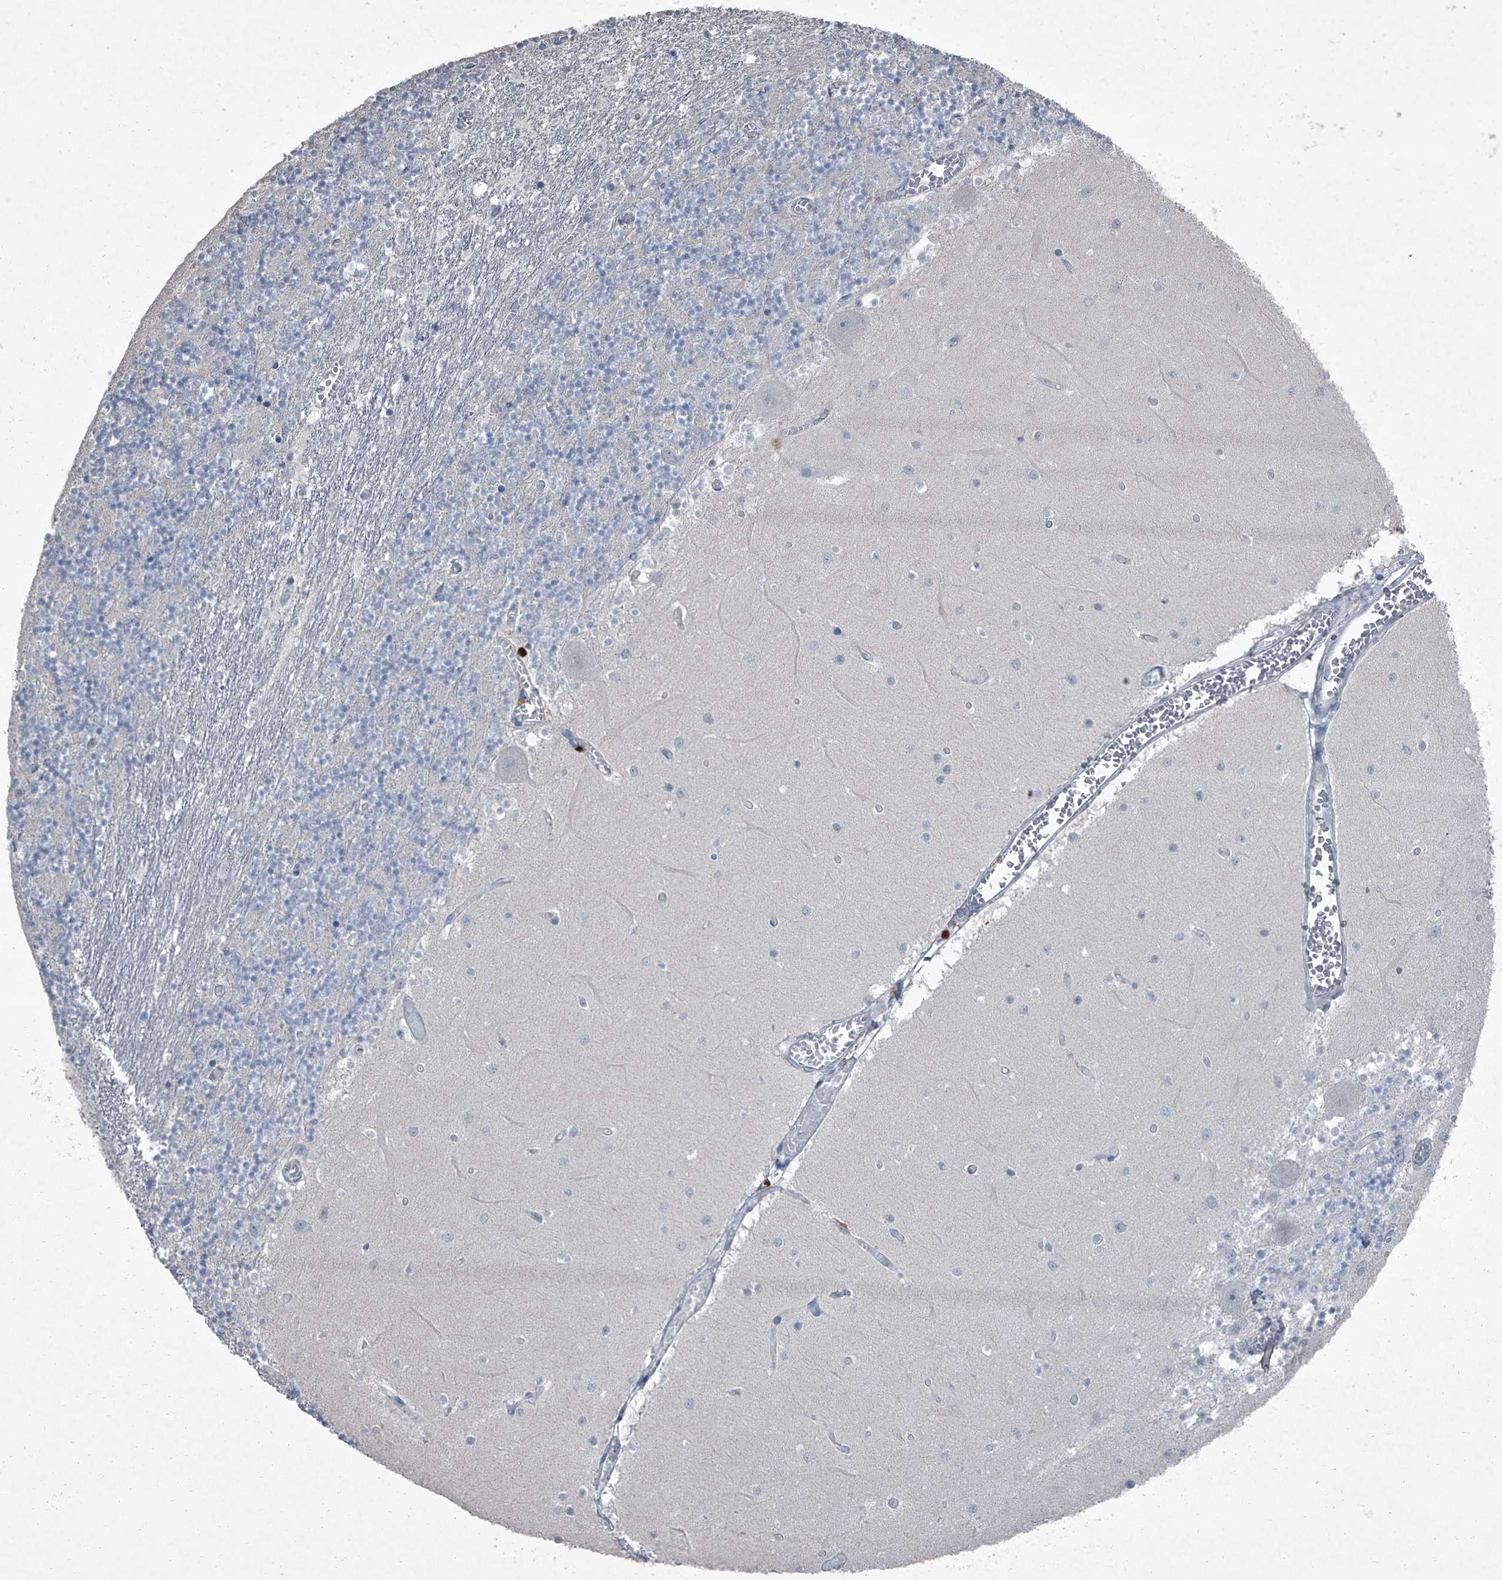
{"staining": {"intensity": "negative", "quantity": "none", "location": "none"}, "tissue": "cerebellum", "cell_type": "Cells in granular layer", "image_type": "normal", "snomed": [{"axis": "morphology", "description": "Normal tissue, NOS"}, {"axis": "topography", "description": "Cerebellum"}], "caption": "Immunohistochemistry (IHC) of benign human cerebellum reveals no positivity in cells in granular layer. Nuclei are stained in blue.", "gene": "HEPHL1", "patient": {"sex": "female", "age": 28}}